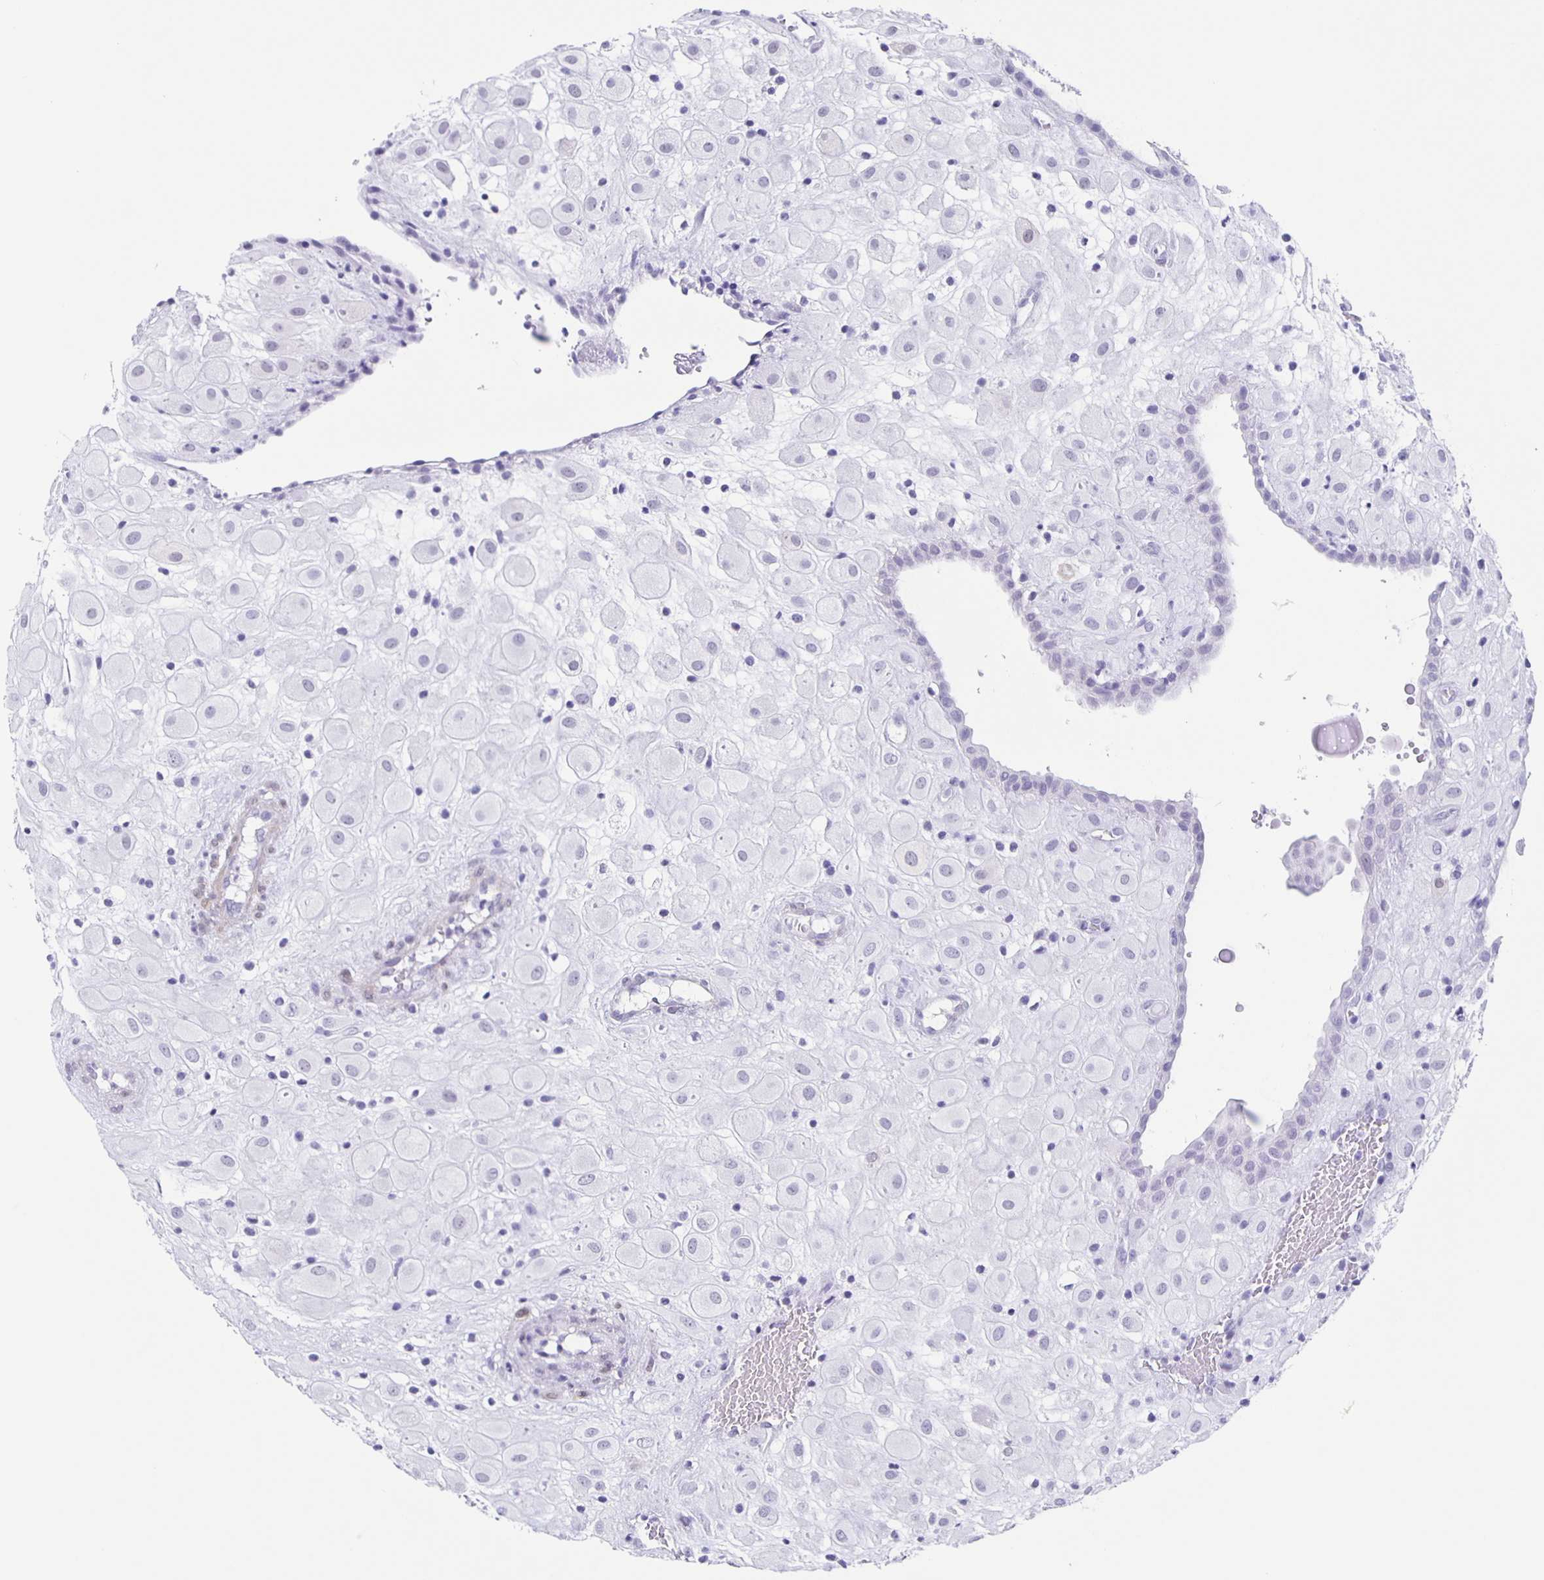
{"staining": {"intensity": "negative", "quantity": "none", "location": "none"}, "tissue": "placenta", "cell_type": "Decidual cells", "image_type": "normal", "snomed": [{"axis": "morphology", "description": "Normal tissue, NOS"}, {"axis": "topography", "description": "Placenta"}], "caption": "DAB immunohistochemical staining of benign placenta shows no significant staining in decidual cells.", "gene": "TPPP", "patient": {"sex": "female", "age": 24}}